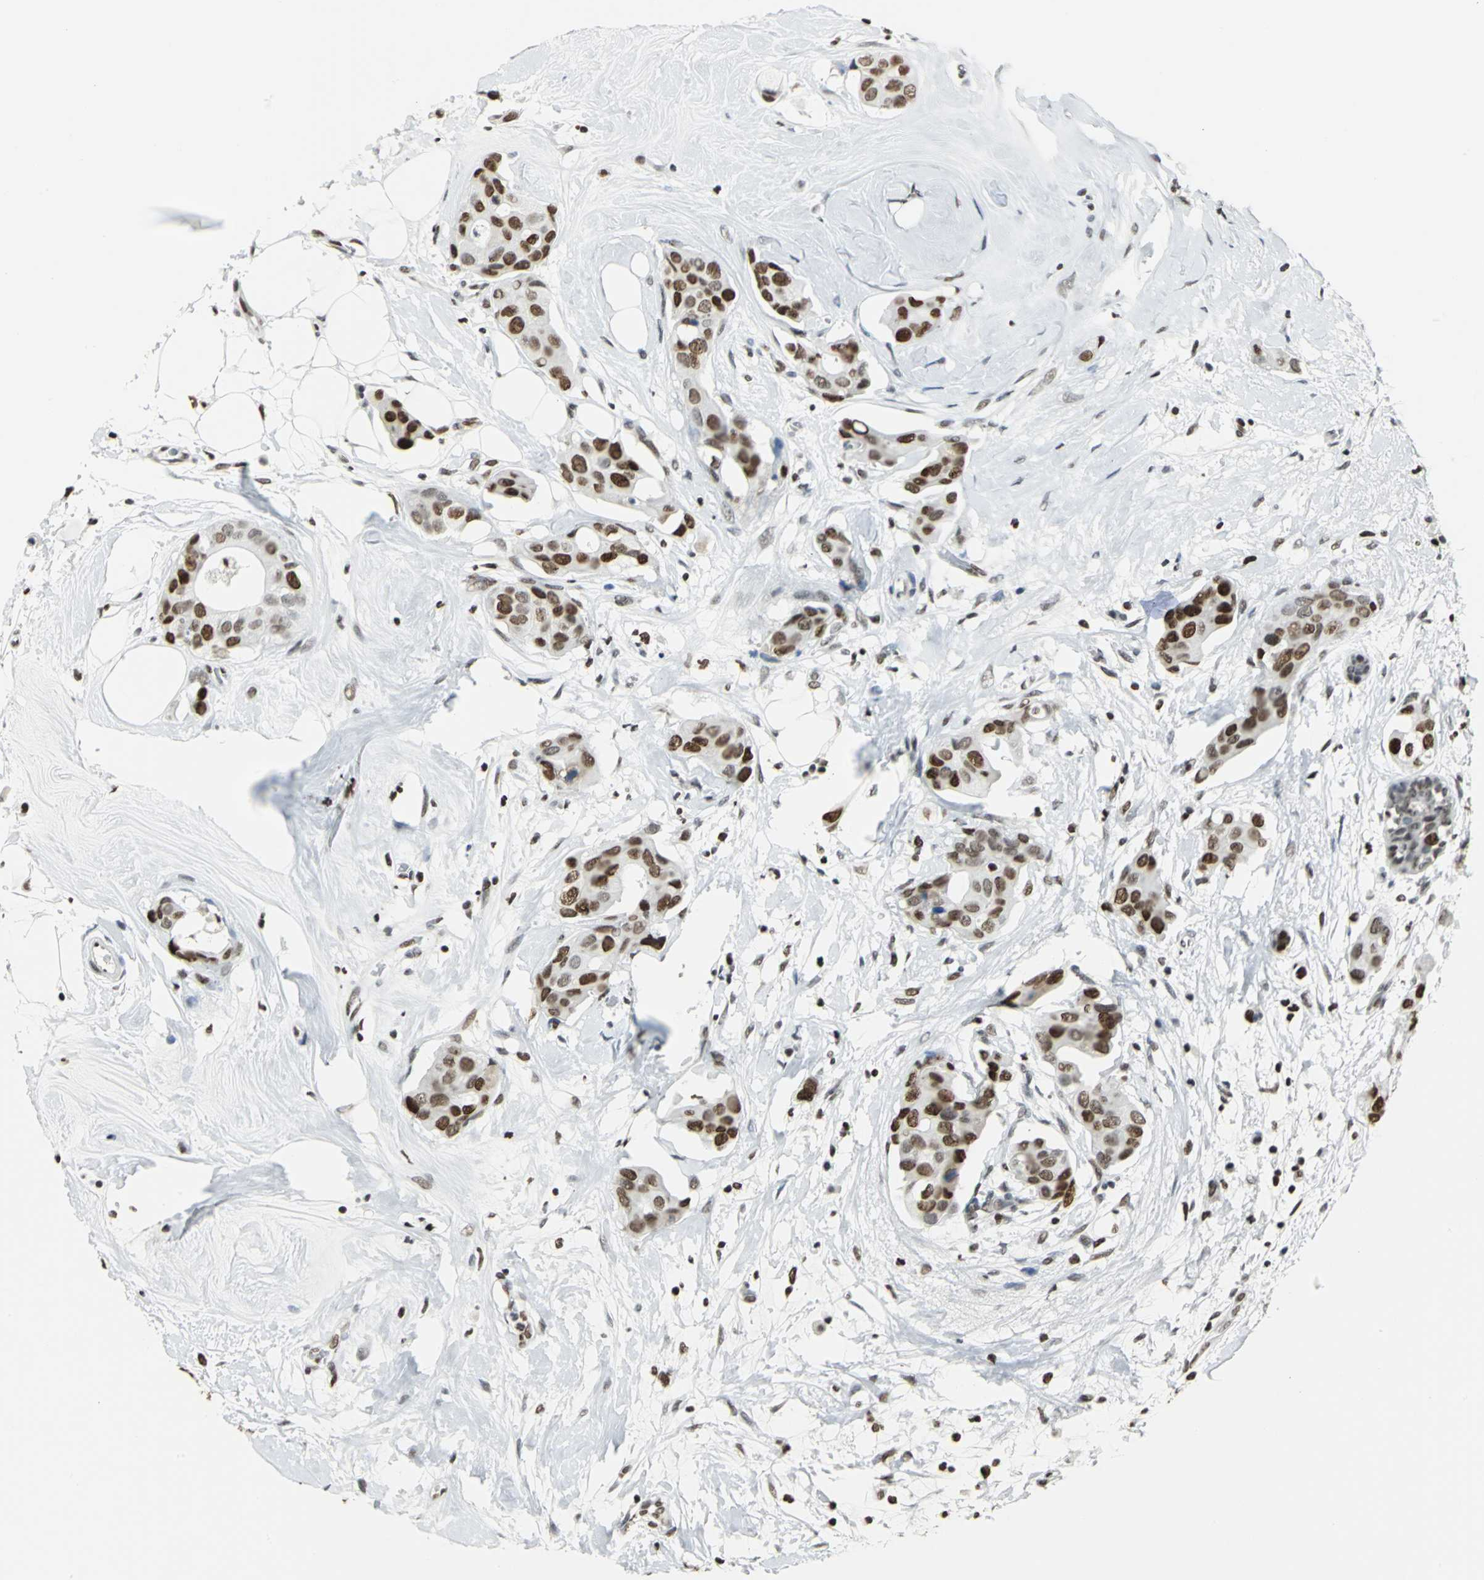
{"staining": {"intensity": "strong", "quantity": ">75%", "location": "nuclear"}, "tissue": "breast cancer", "cell_type": "Tumor cells", "image_type": "cancer", "snomed": [{"axis": "morphology", "description": "Duct carcinoma"}, {"axis": "topography", "description": "Breast"}], "caption": "Protein analysis of breast cancer (infiltrating ductal carcinoma) tissue displays strong nuclear staining in approximately >75% of tumor cells. Using DAB (brown) and hematoxylin (blue) stains, captured at high magnification using brightfield microscopy.", "gene": "HNRNPD", "patient": {"sex": "female", "age": 40}}